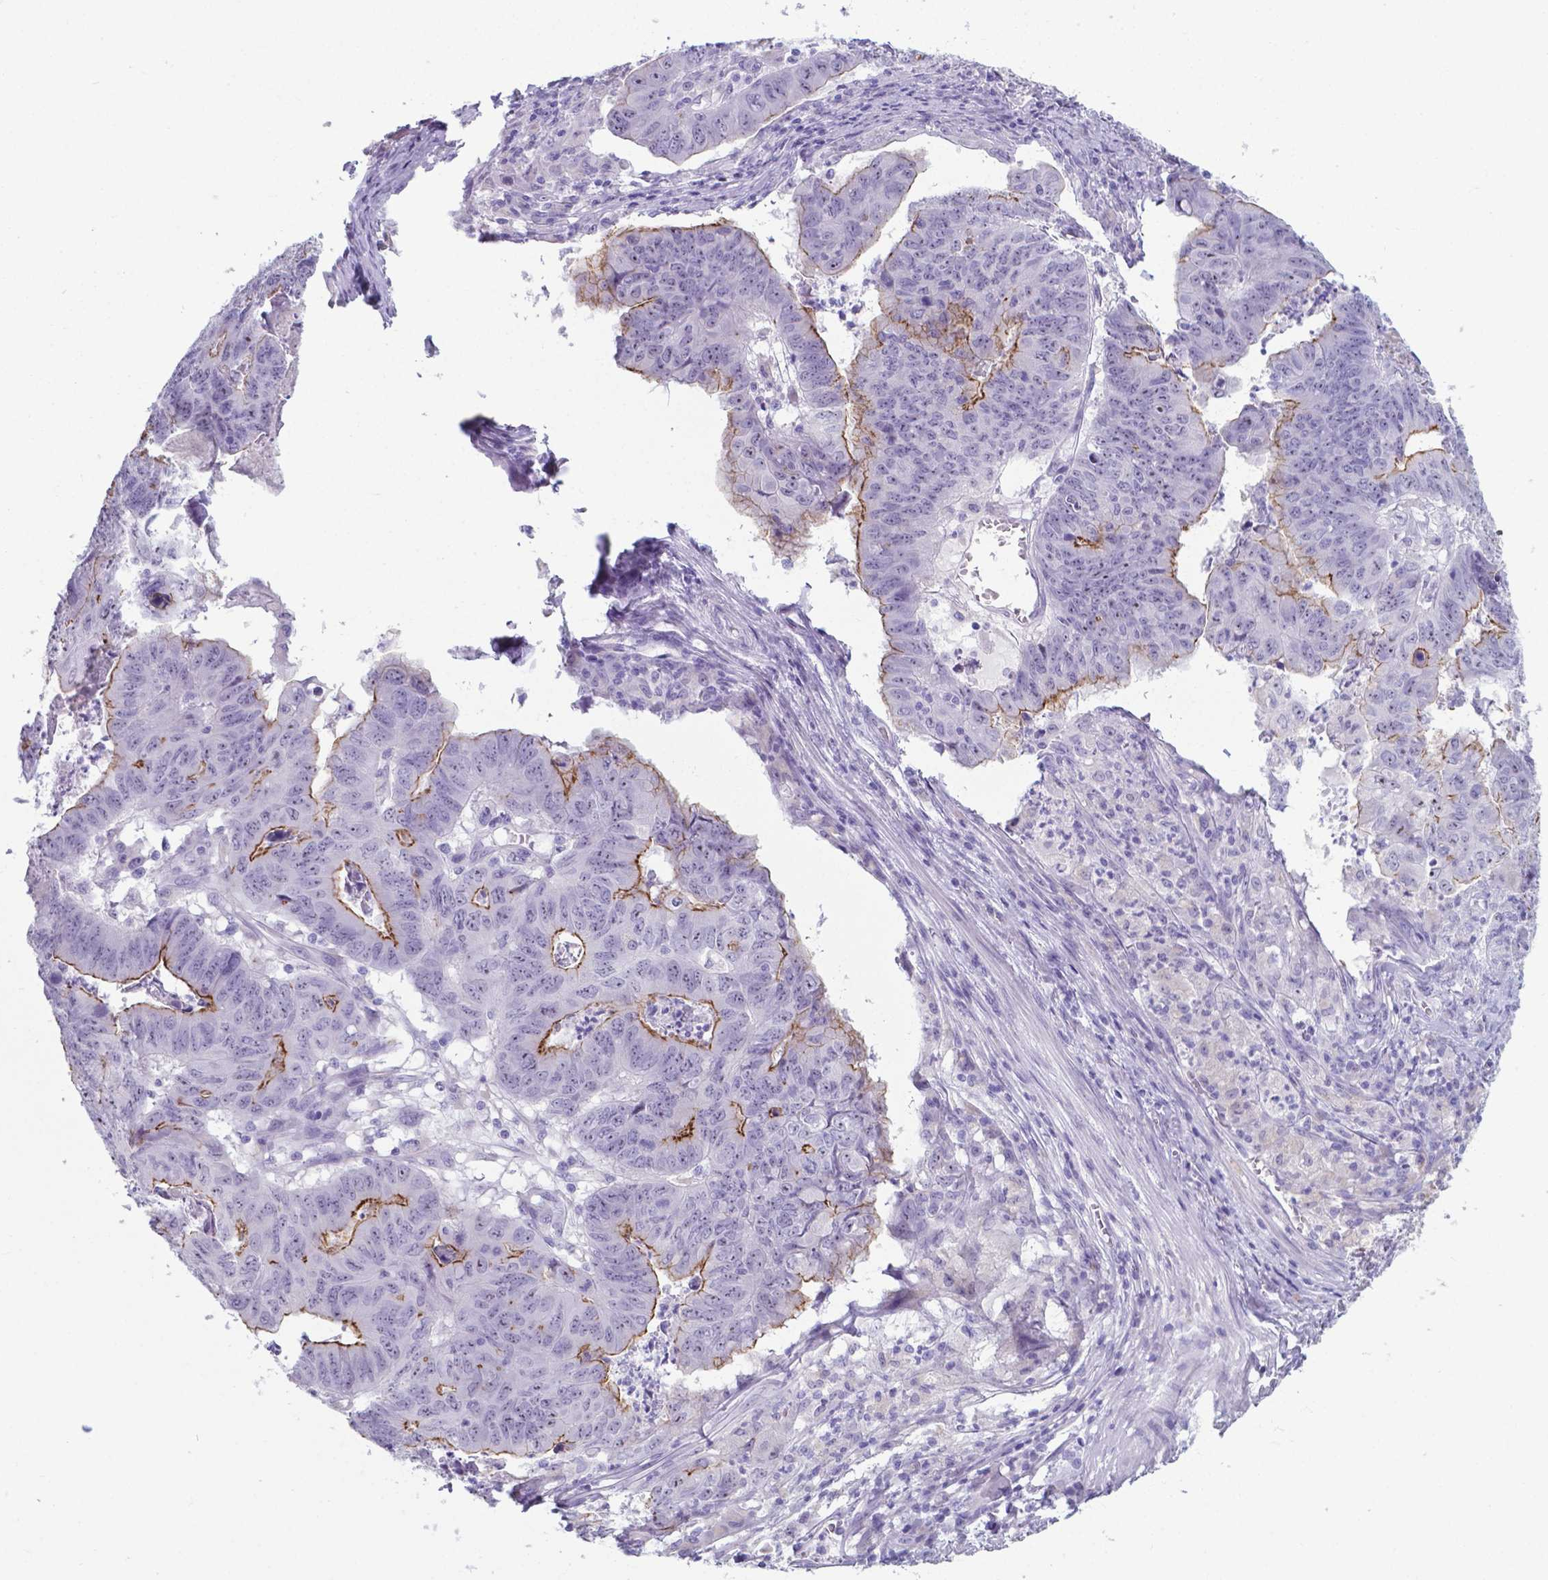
{"staining": {"intensity": "strong", "quantity": "25%-75%", "location": "cytoplasmic/membranous"}, "tissue": "stomach cancer", "cell_type": "Tumor cells", "image_type": "cancer", "snomed": [{"axis": "morphology", "description": "Adenocarcinoma, NOS"}, {"axis": "topography", "description": "Stomach, lower"}], "caption": "Immunohistochemistry (IHC) (DAB) staining of stomach cancer shows strong cytoplasmic/membranous protein staining in about 25%-75% of tumor cells. The staining was performed using DAB, with brown indicating positive protein expression. Nuclei are stained blue with hematoxylin.", "gene": "AP5B1", "patient": {"sex": "male", "age": 77}}